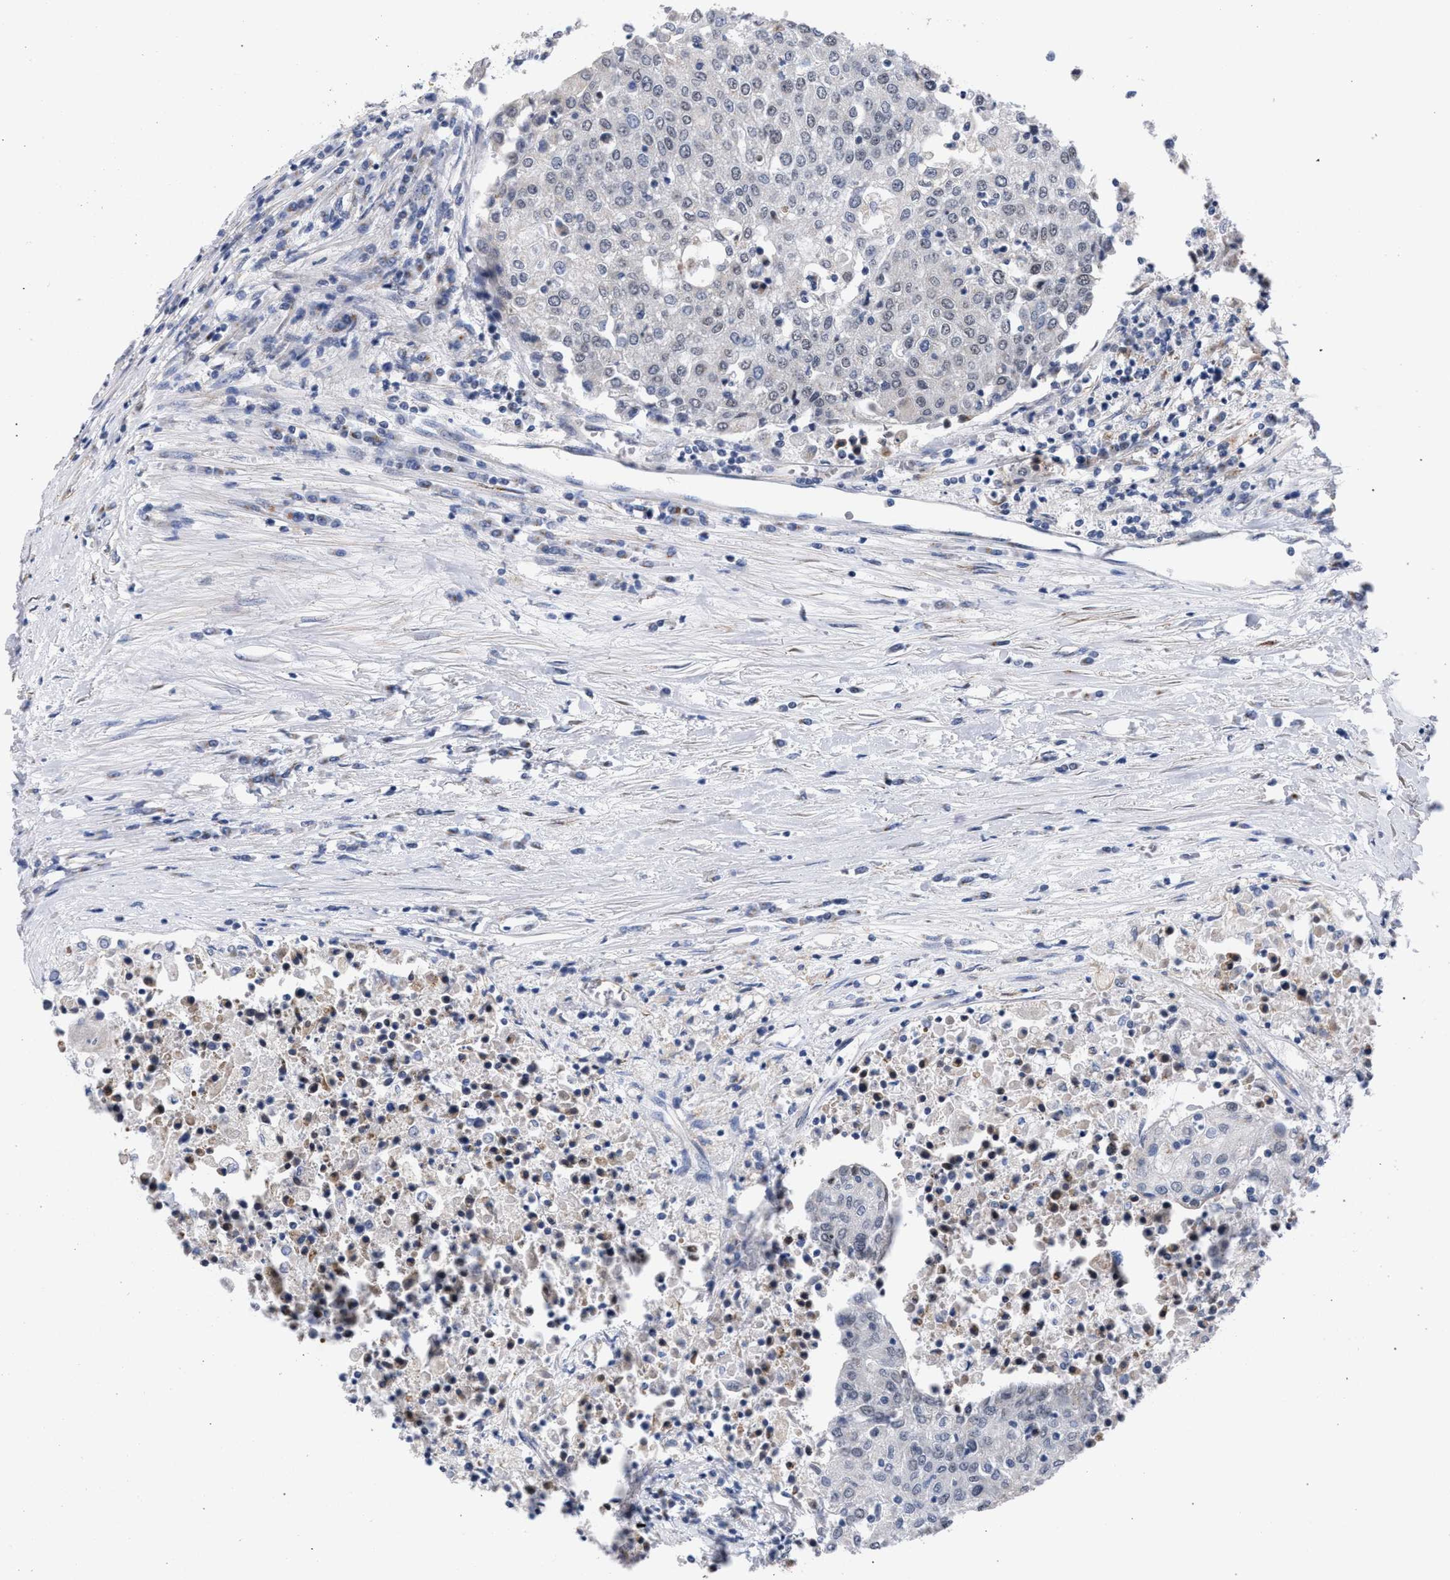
{"staining": {"intensity": "weak", "quantity": "<25%", "location": "nuclear"}, "tissue": "urothelial cancer", "cell_type": "Tumor cells", "image_type": "cancer", "snomed": [{"axis": "morphology", "description": "Urothelial carcinoma, High grade"}, {"axis": "topography", "description": "Urinary bladder"}], "caption": "Protein analysis of urothelial cancer exhibits no significant staining in tumor cells.", "gene": "GOLGA2", "patient": {"sex": "female", "age": 85}}